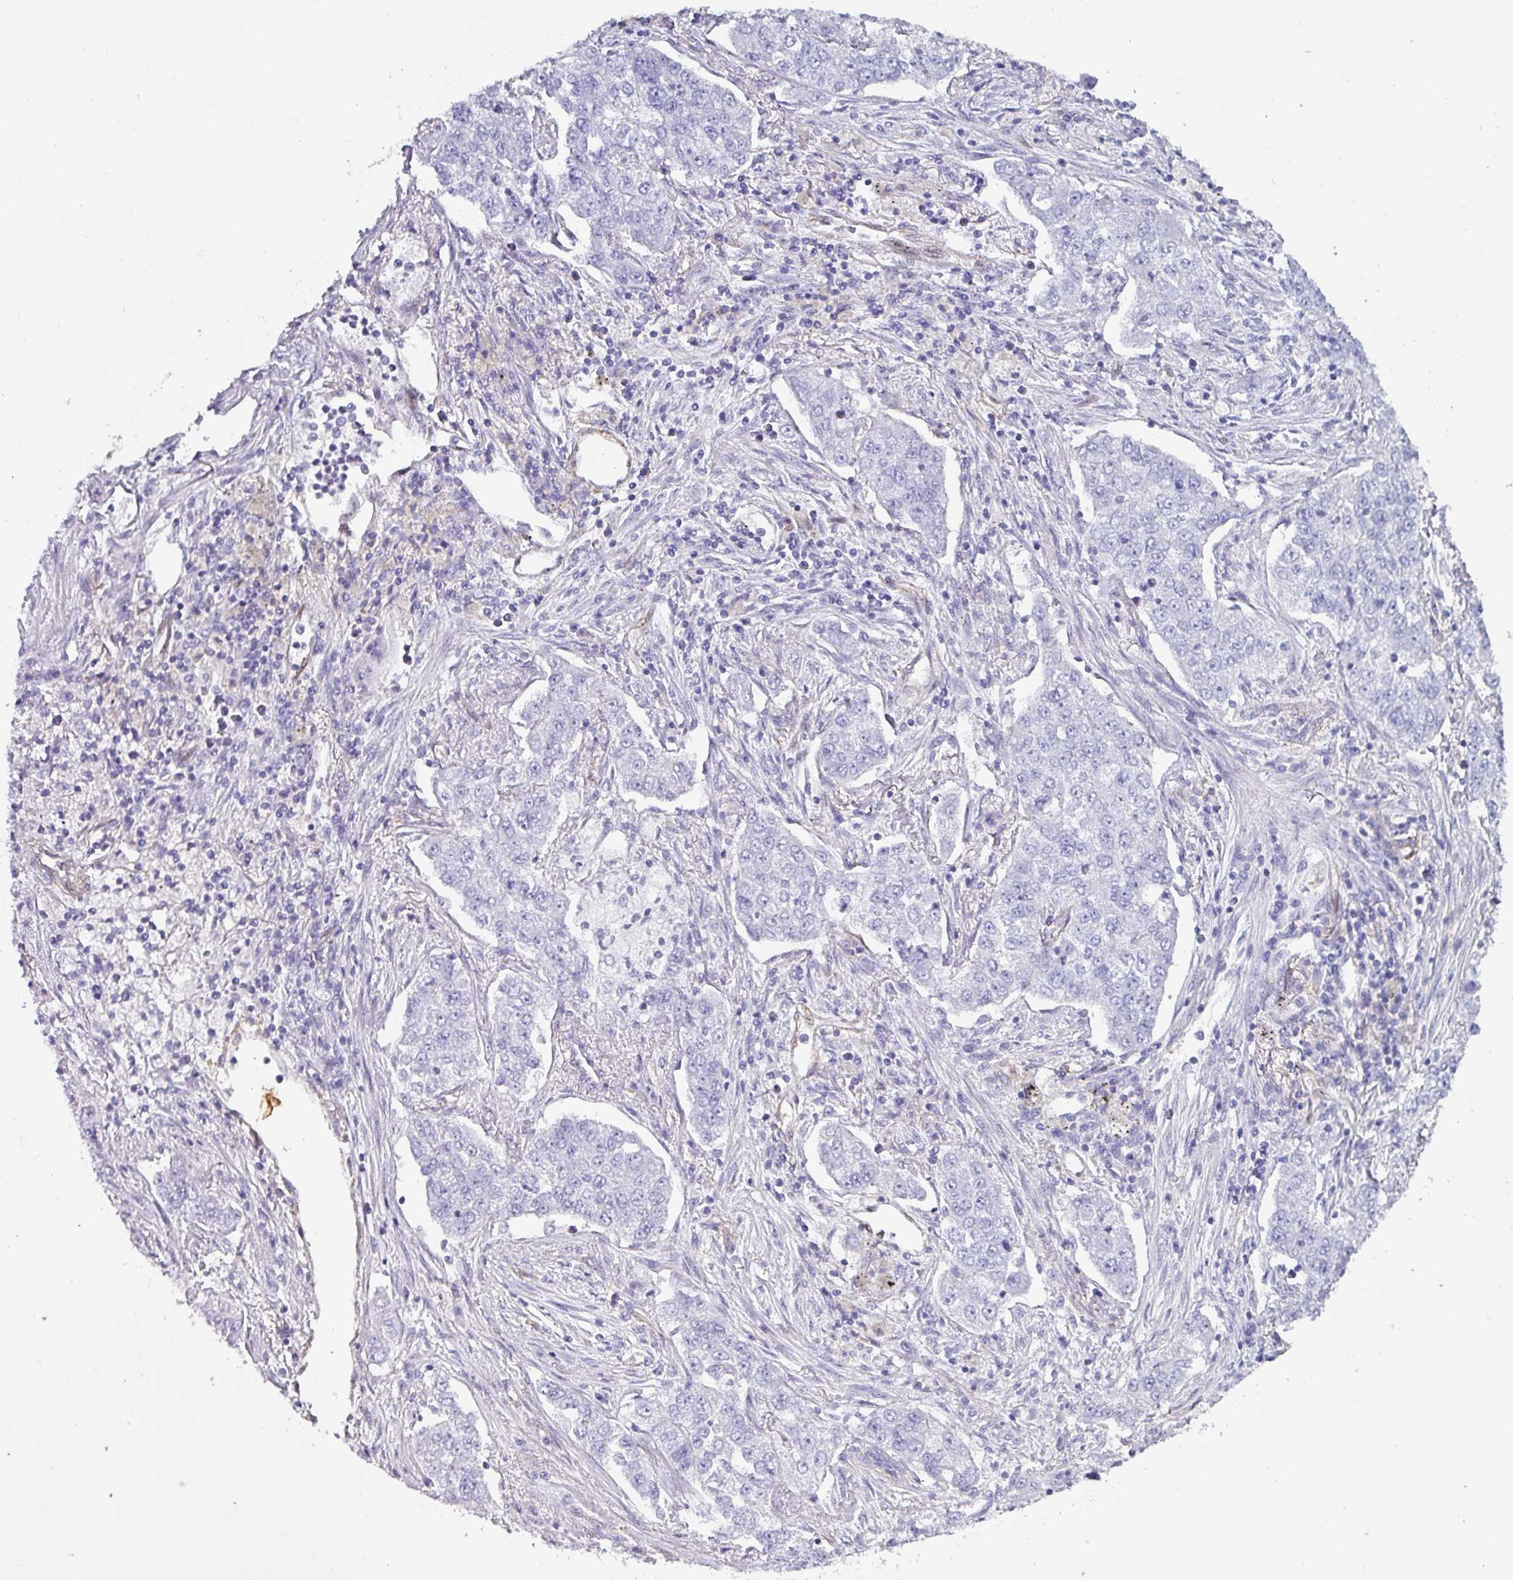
{"staining": {"intensity": "negative", "quantity": "none", "location": "none"}, "tissue": "lung cancer", "cell_type": "Tumor cells", "image_type": "cancer", "snomed": [{"axis": "morphology", "description": "Adenocarcinoma, NOS"}, {"axis": "topography", "description": "Lung"}], "caption": "Tumor cells are negative for brown protein staining in lung cancer. The staining was performed using DAB (3,3'-diaminobenzidine) to visualize the protein expression in brown, while the nuclei were stained in blue with hematoxylin (Magnification: 20x).", "gene": "ZNF816-ZNF321P", "patient": {"sex": "male", "age": 49}}